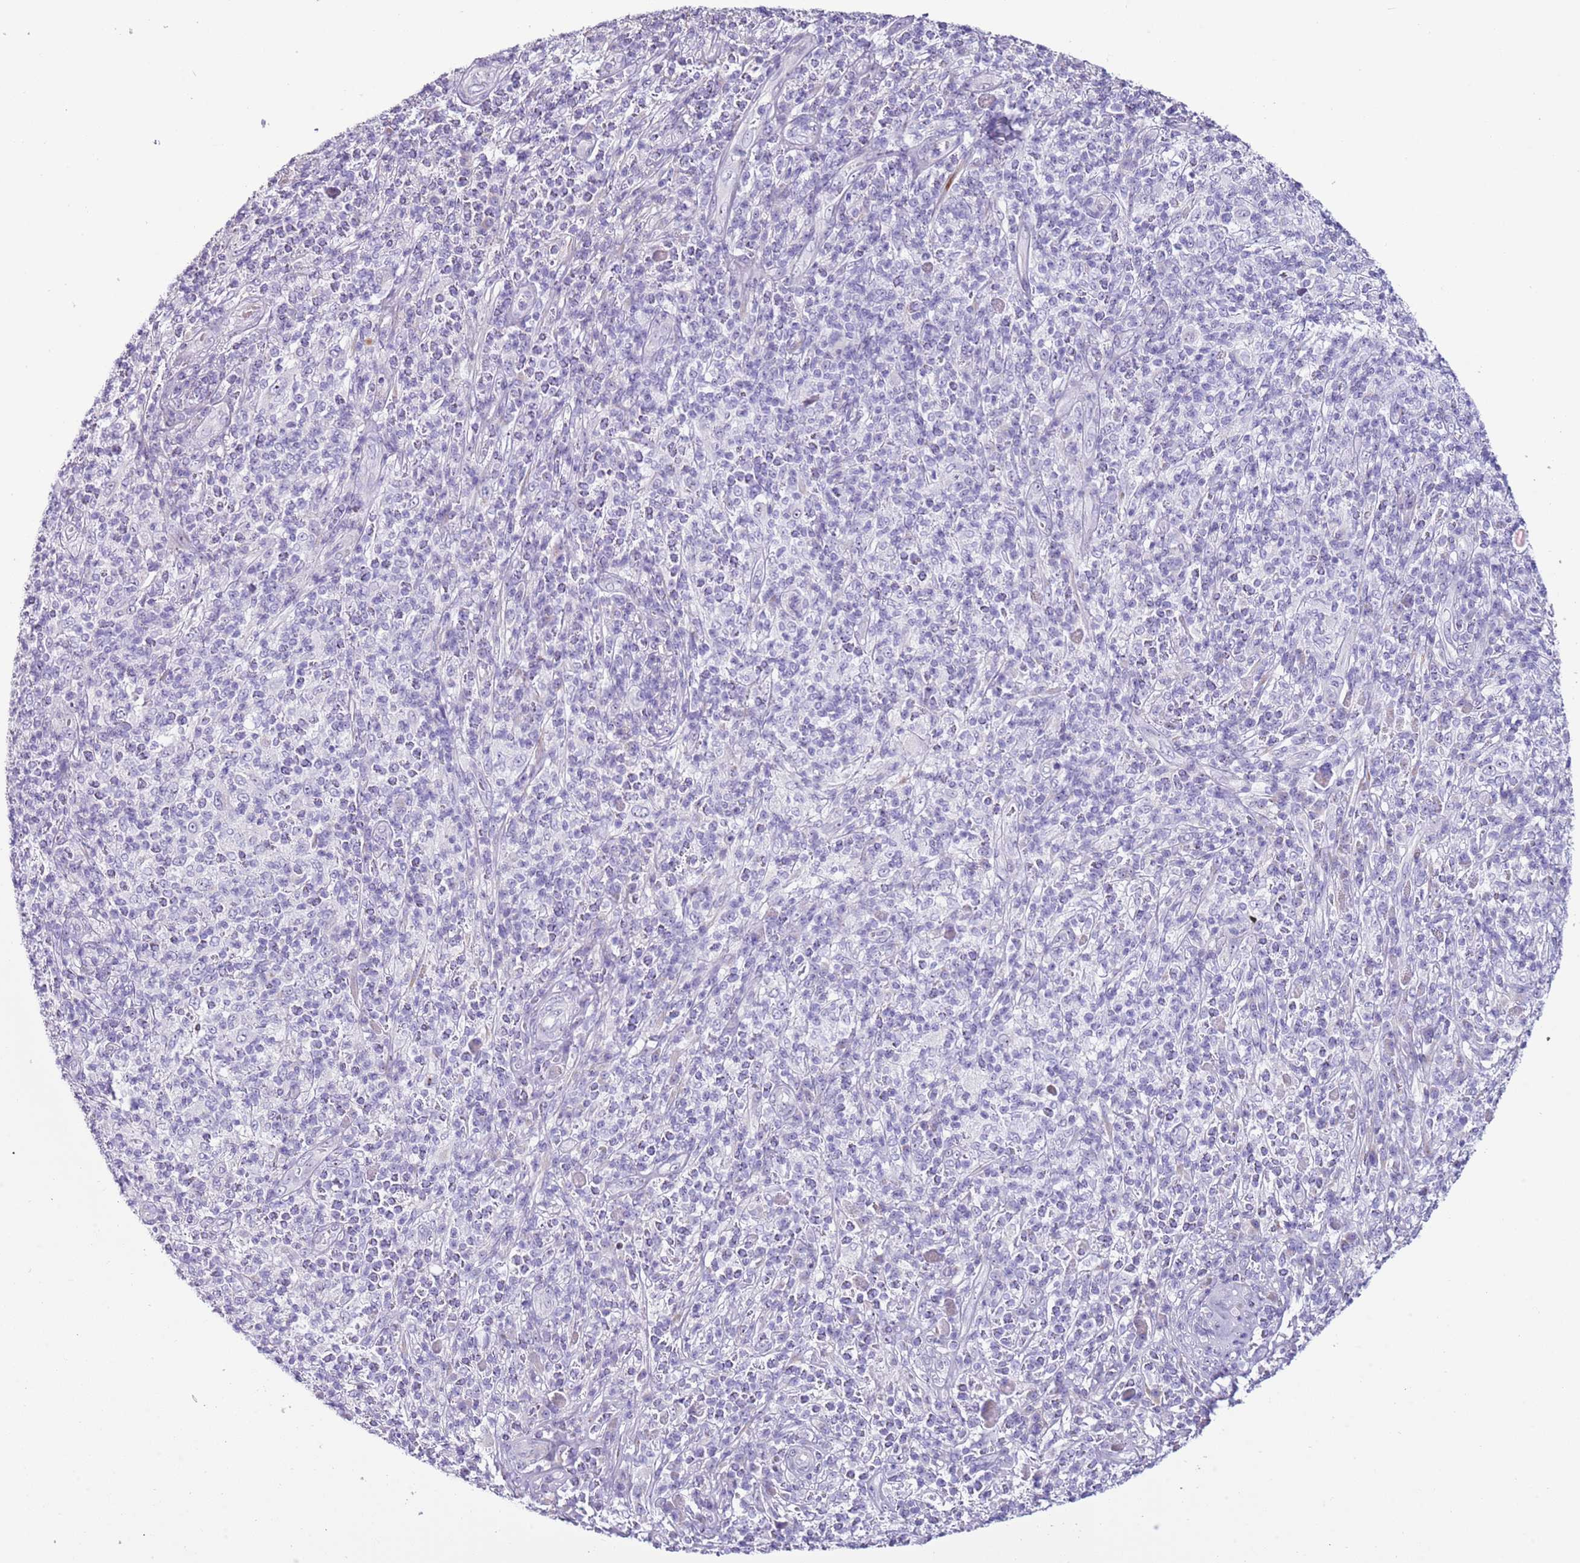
{"staining": {"intensity": "negative", "quantity": "none", "location": "none"}, "tissue": "melanoma", "cell_type": "Tumor cells", "image_type": "cancer", "snomed": [{"axis": "morphology", "description": "Malignant melanoma, NOS"}, {"axis": "topography", "description": "Skin"}], "caption": "Tumor cells show no significant expression in malignant melanoma.", "gene": "NBPF6", "patient": {"sex": "male", "age": 66}}